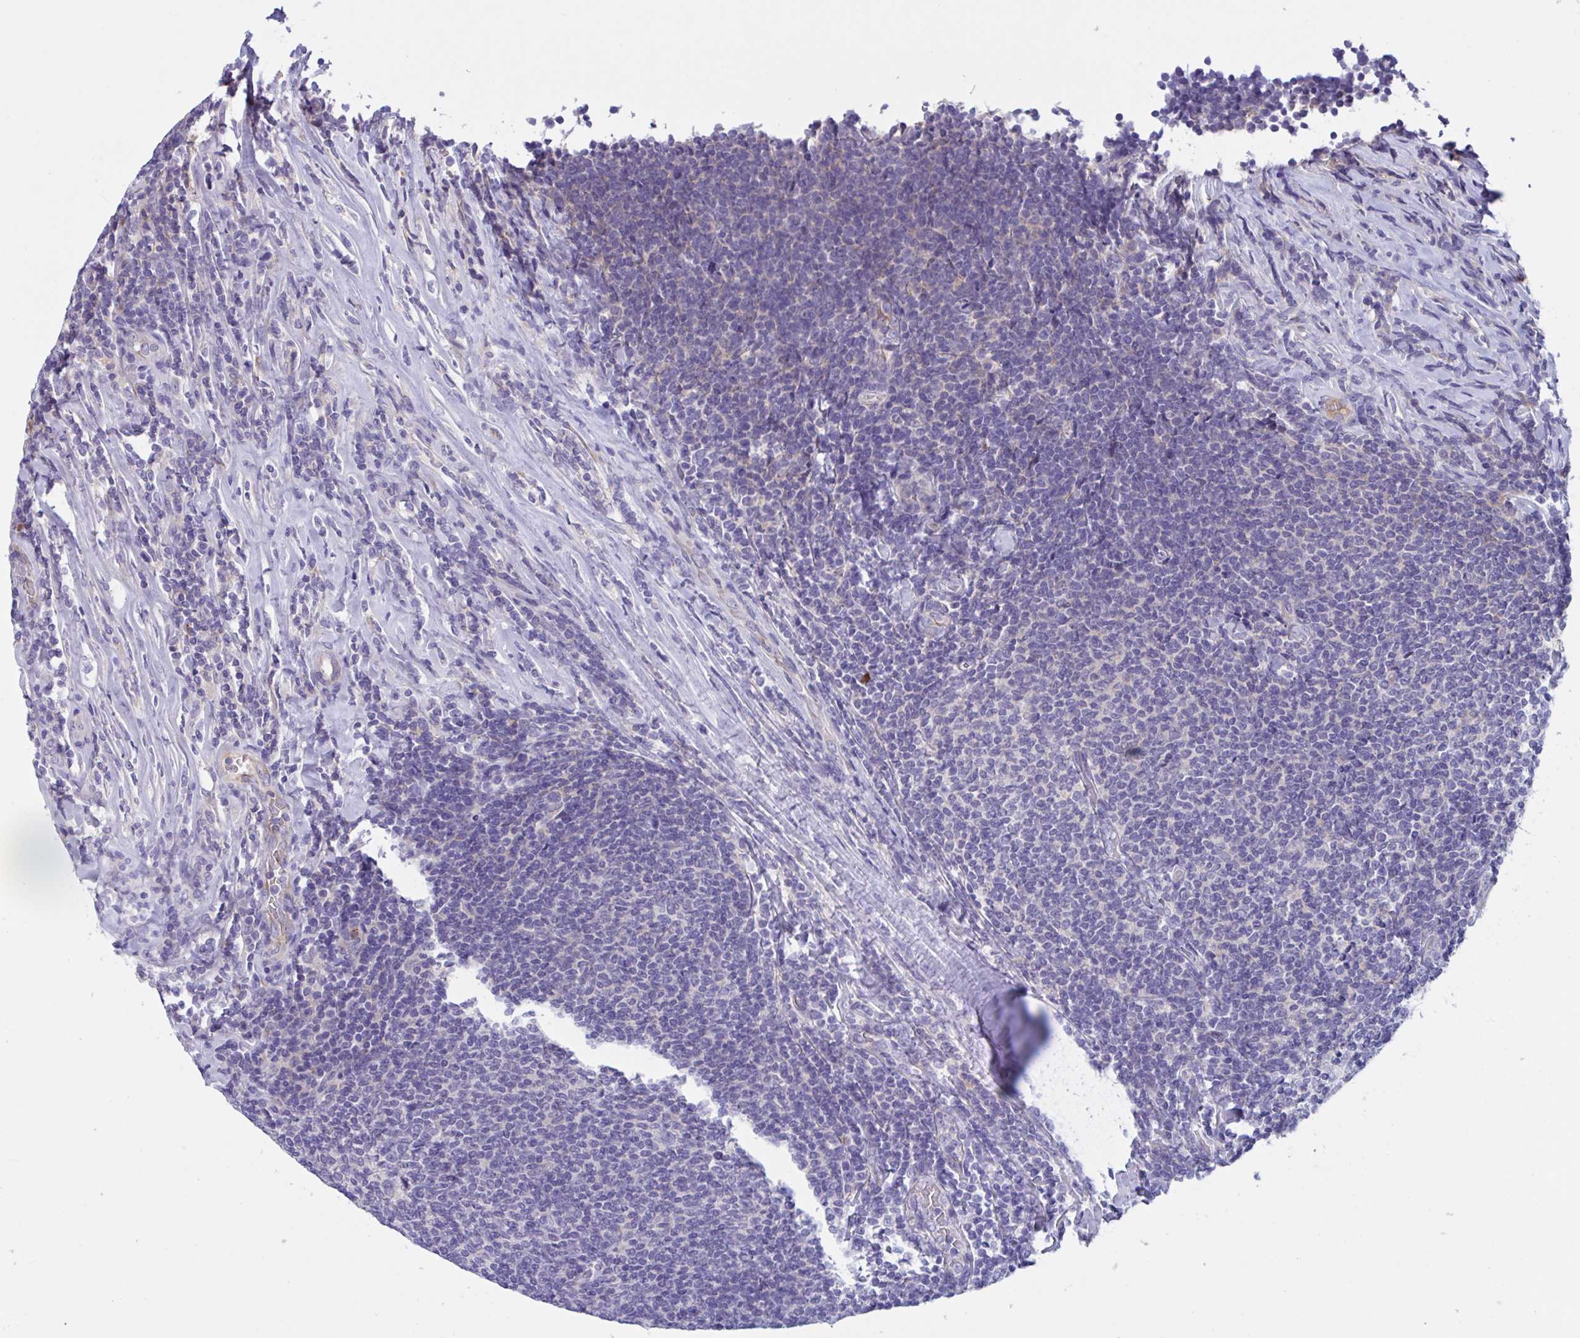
{"staining": {"intensity": "negative", "quantity": "none", "location": "none"}, "tissue": "lymphoma", "cell_type": "Tumor cells", "image_type": "cancer", "snomed": [{"axis": "morphology", "description": "Malignant lymphoma, non-Hodgkin's type, Low grade"}, {"axis": "topography", "description": "Lymph node"}], "caption": "Photomicrograph shows no significant protein staining in tumor cells of malignant lymphoma, non-Hodgkin's type (low-grade).", "gene": "MS4A14", "patient": {"sex": "male", "age": 52}}